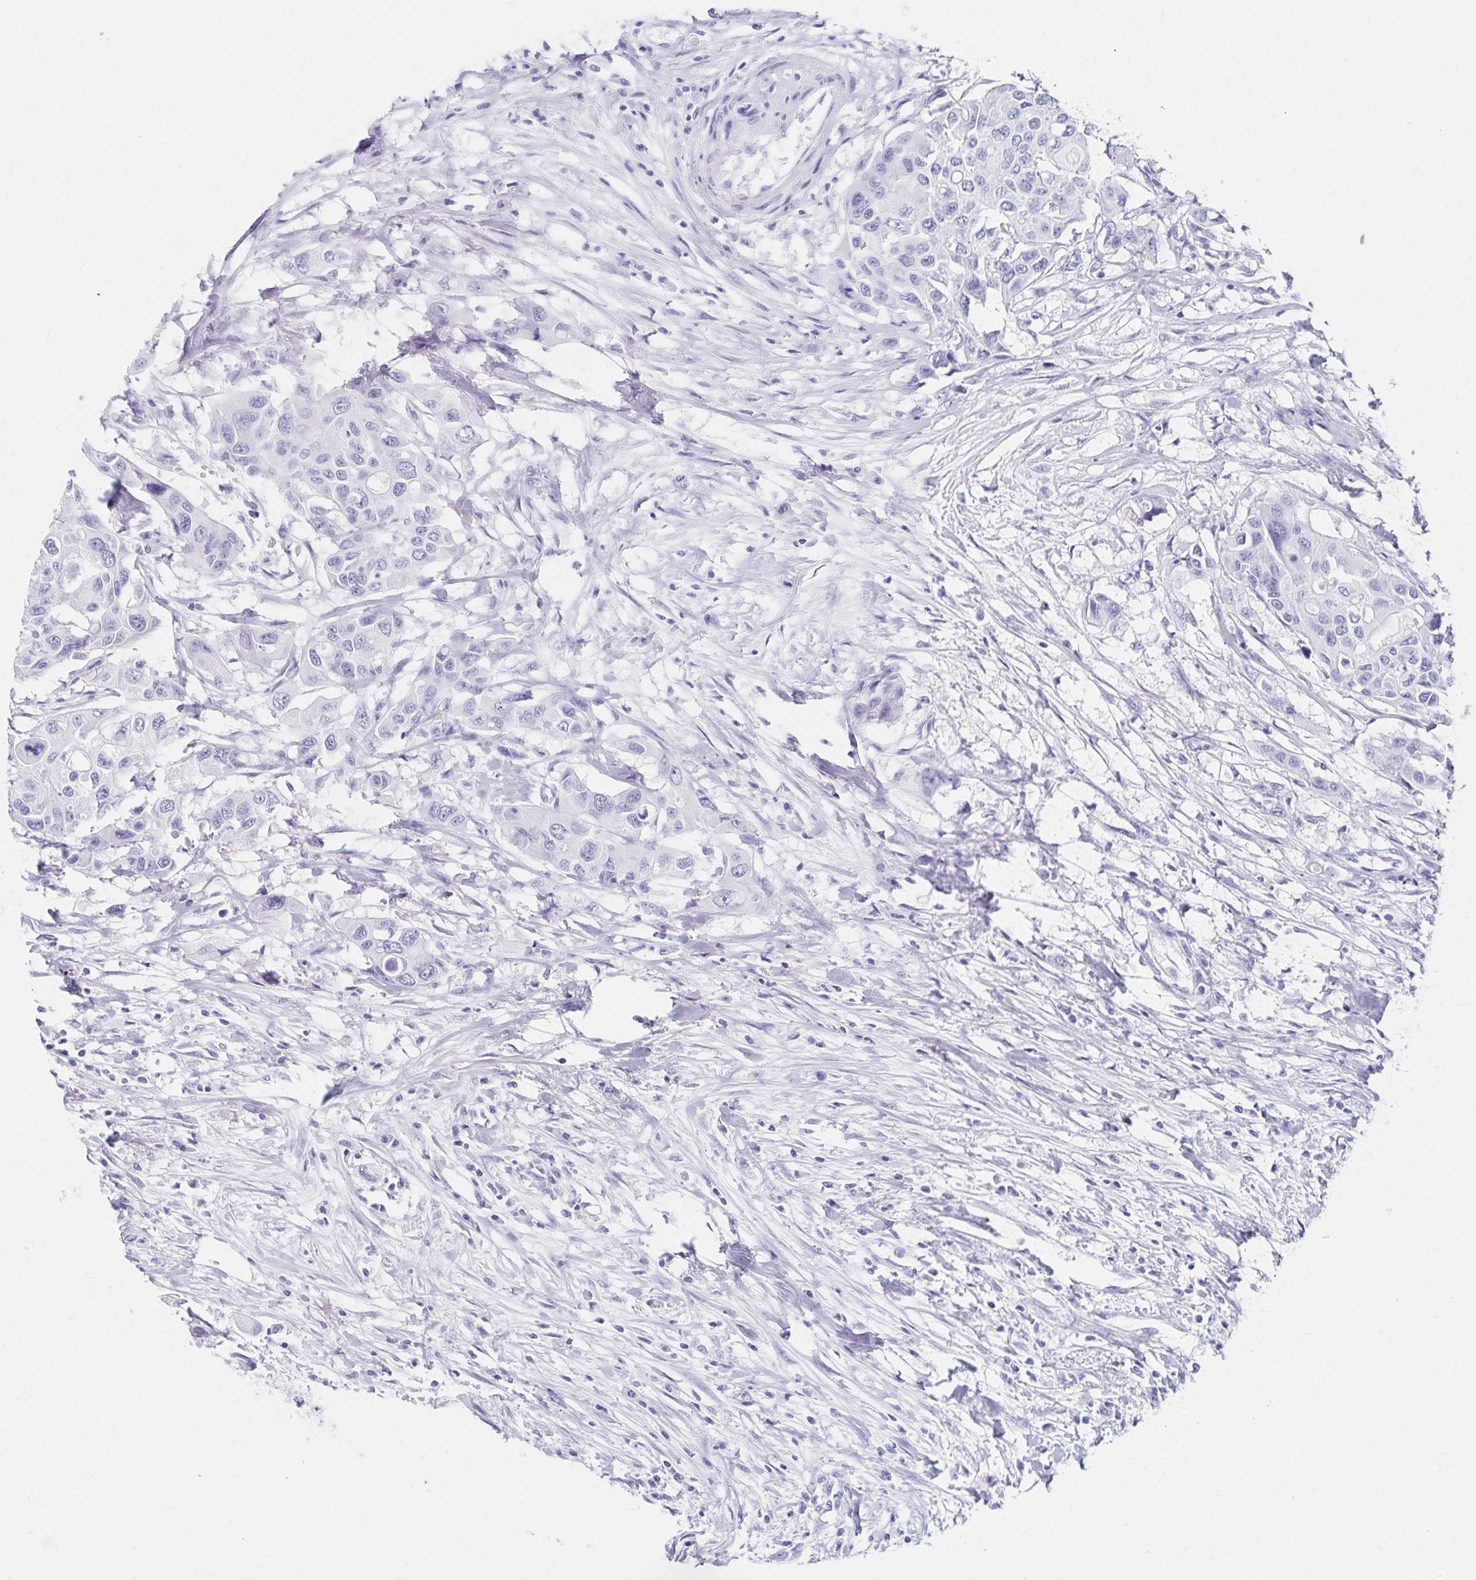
{"staining": {"intensity": "negative", "quantity": "none", "location": "none"}, "tissue": "colorectal cancer", "cell_type": "Tumor cells", "image_type": "cancer", "snomed": [{"axis": "morphology", "description": "Adenocarcinoma, NOS"}, {"axis": "topography", "description": "Colon"}], "caption": "A photomicrograph of human adenocarcinoma (colorectal) is negative for staining in tumor cells.", "gene": "C2orf50", "patient": {"sex": "male", "age": 77}}